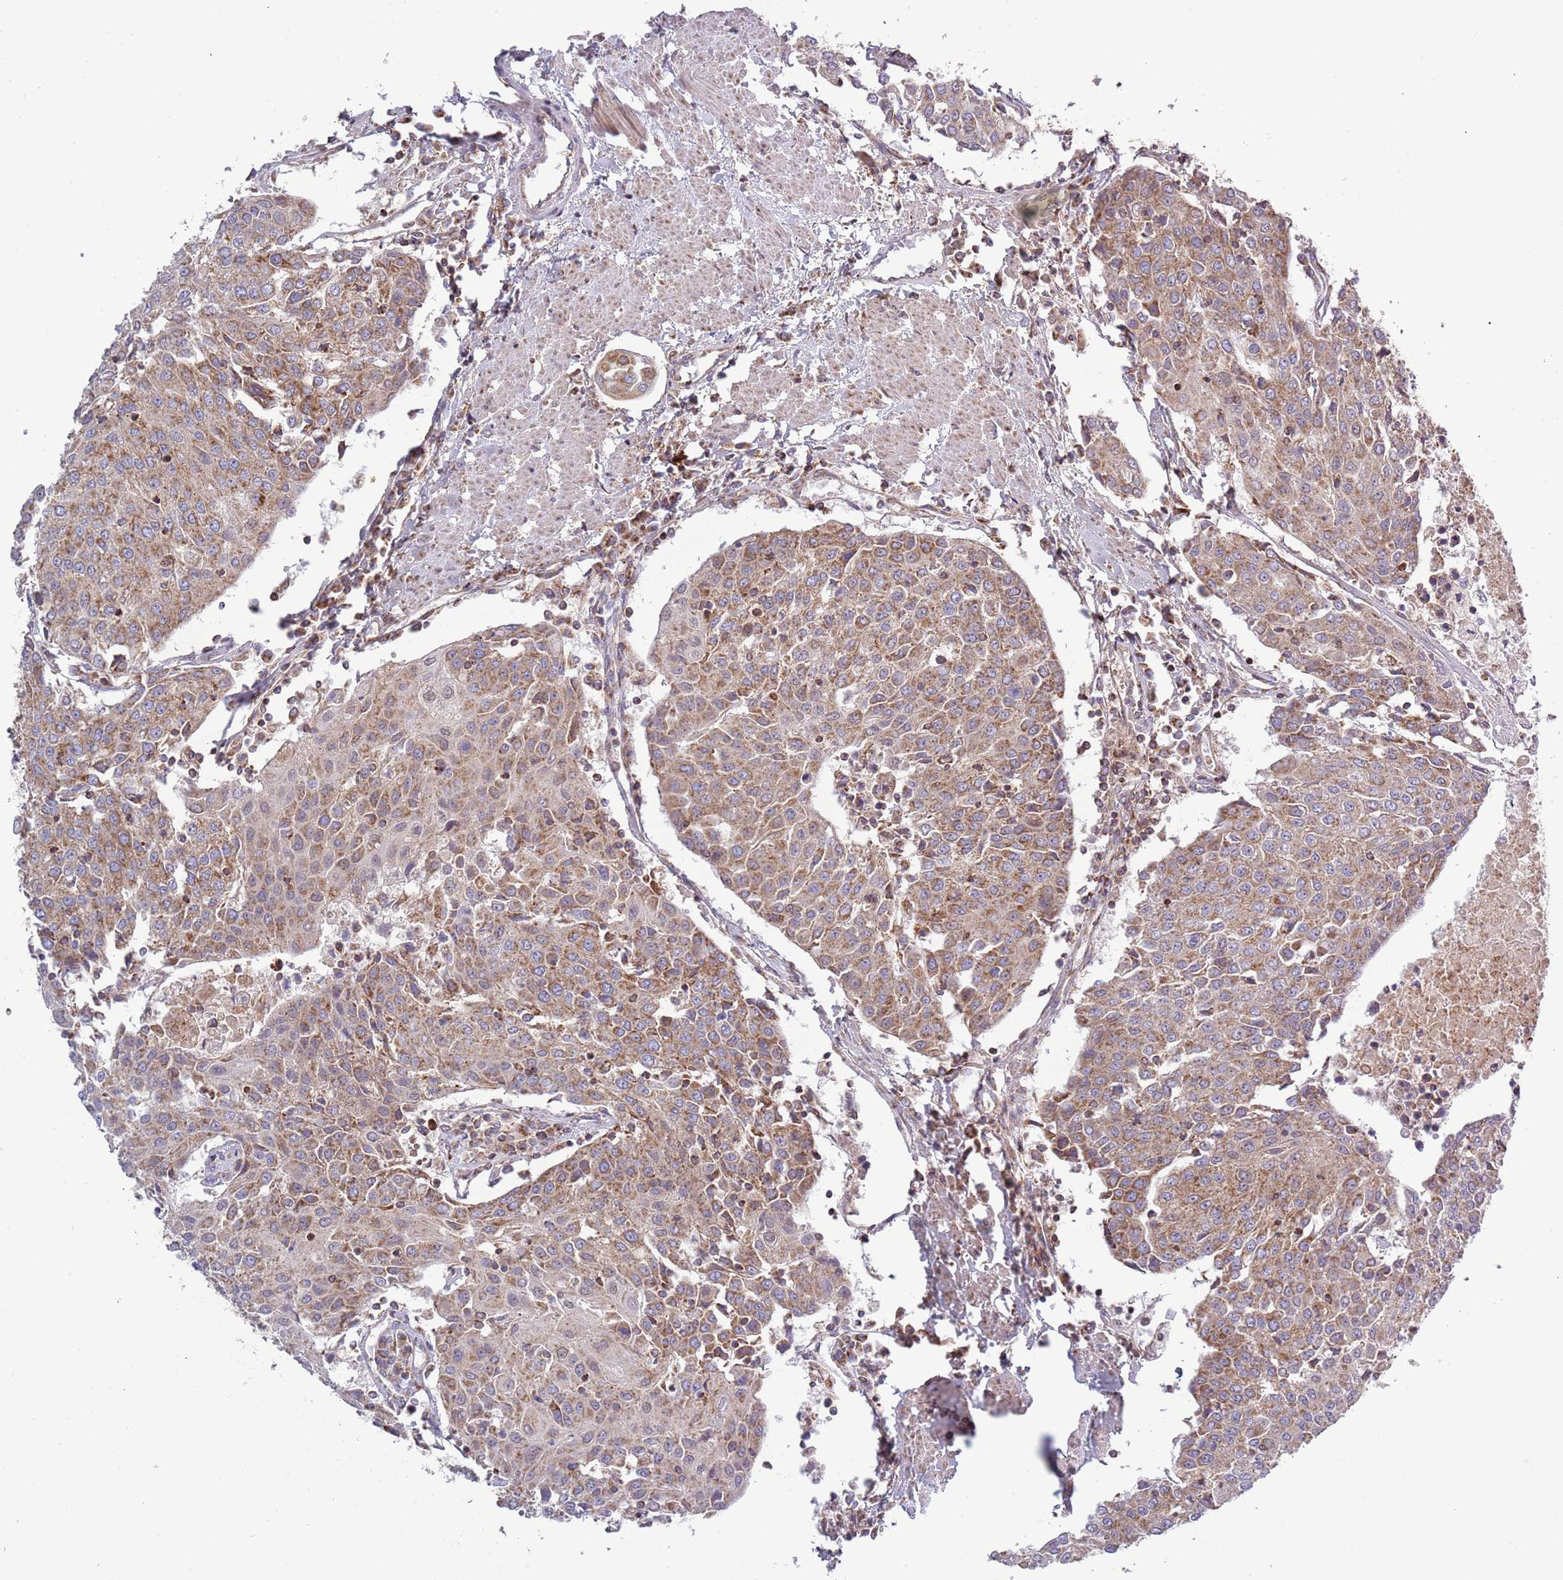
{"staining": {"intensity": "moderate", "quantity": ">75%", "location": "cytoplasmic/membranous"}, "tissue": "urothelial cancer", "cell_type": "Tumor cells", "image_type": "cancer", "snomed": [{"axis": "morphology", "description": "Urothelial carcinoma, High grade"}, {"axis": "topography", "description": "Urinary bladder"}], "caption": "Moderate cytoplasmic/membranous positivity for a protein is identified in approximately >75% of tumor cells of urothelial carcinoma (high-grade) using immunohistochemistry (IHC).", "gene": "IRS4", "patient": {"sex": "female", "age": 85}}